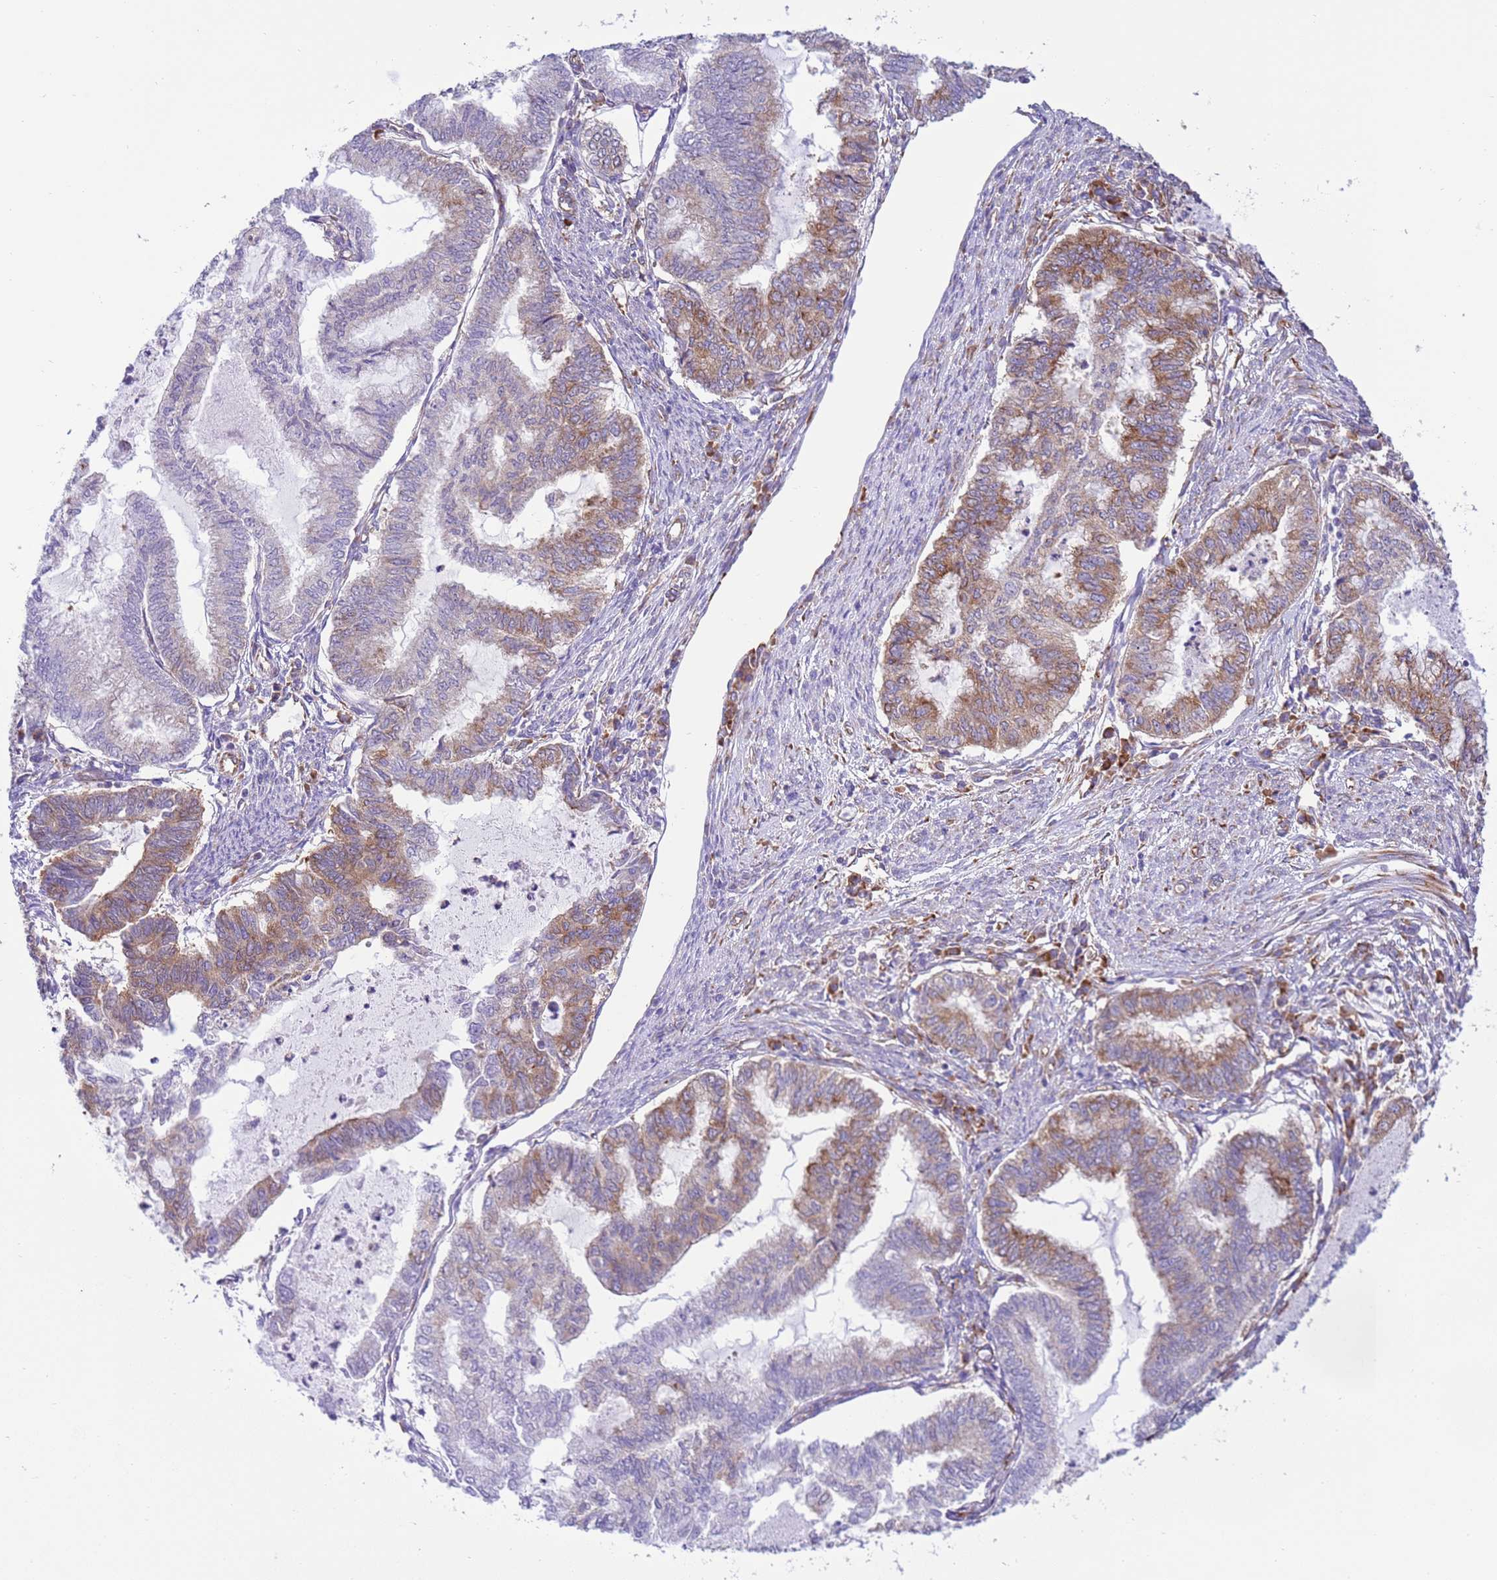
{"staining": {"intensity": "moderate", "quantity": "<25%", "location": "cytoplasmic/membranous"}, "tissue": "endometrial cancer", "cell_type": "Tumor cells", "image_type": "cancer", "snomed": [{"axis": "morphology", "description": "Adenocarcinoma, NOS"}, {"axis": "topography", "description": "Endometrium"}], "caption": "The immunohistochemical stain labels moderate cytoplasmic/membranous positivity in tumor cells of adenocarcinoma (endometrial) tissue. (Stains: DAB in brown, nuclei in blue, Microscopy: brightfield microscopy at high magnification).", "gene": "VARS1", "patient": {"sex": "female", "age": 79}}